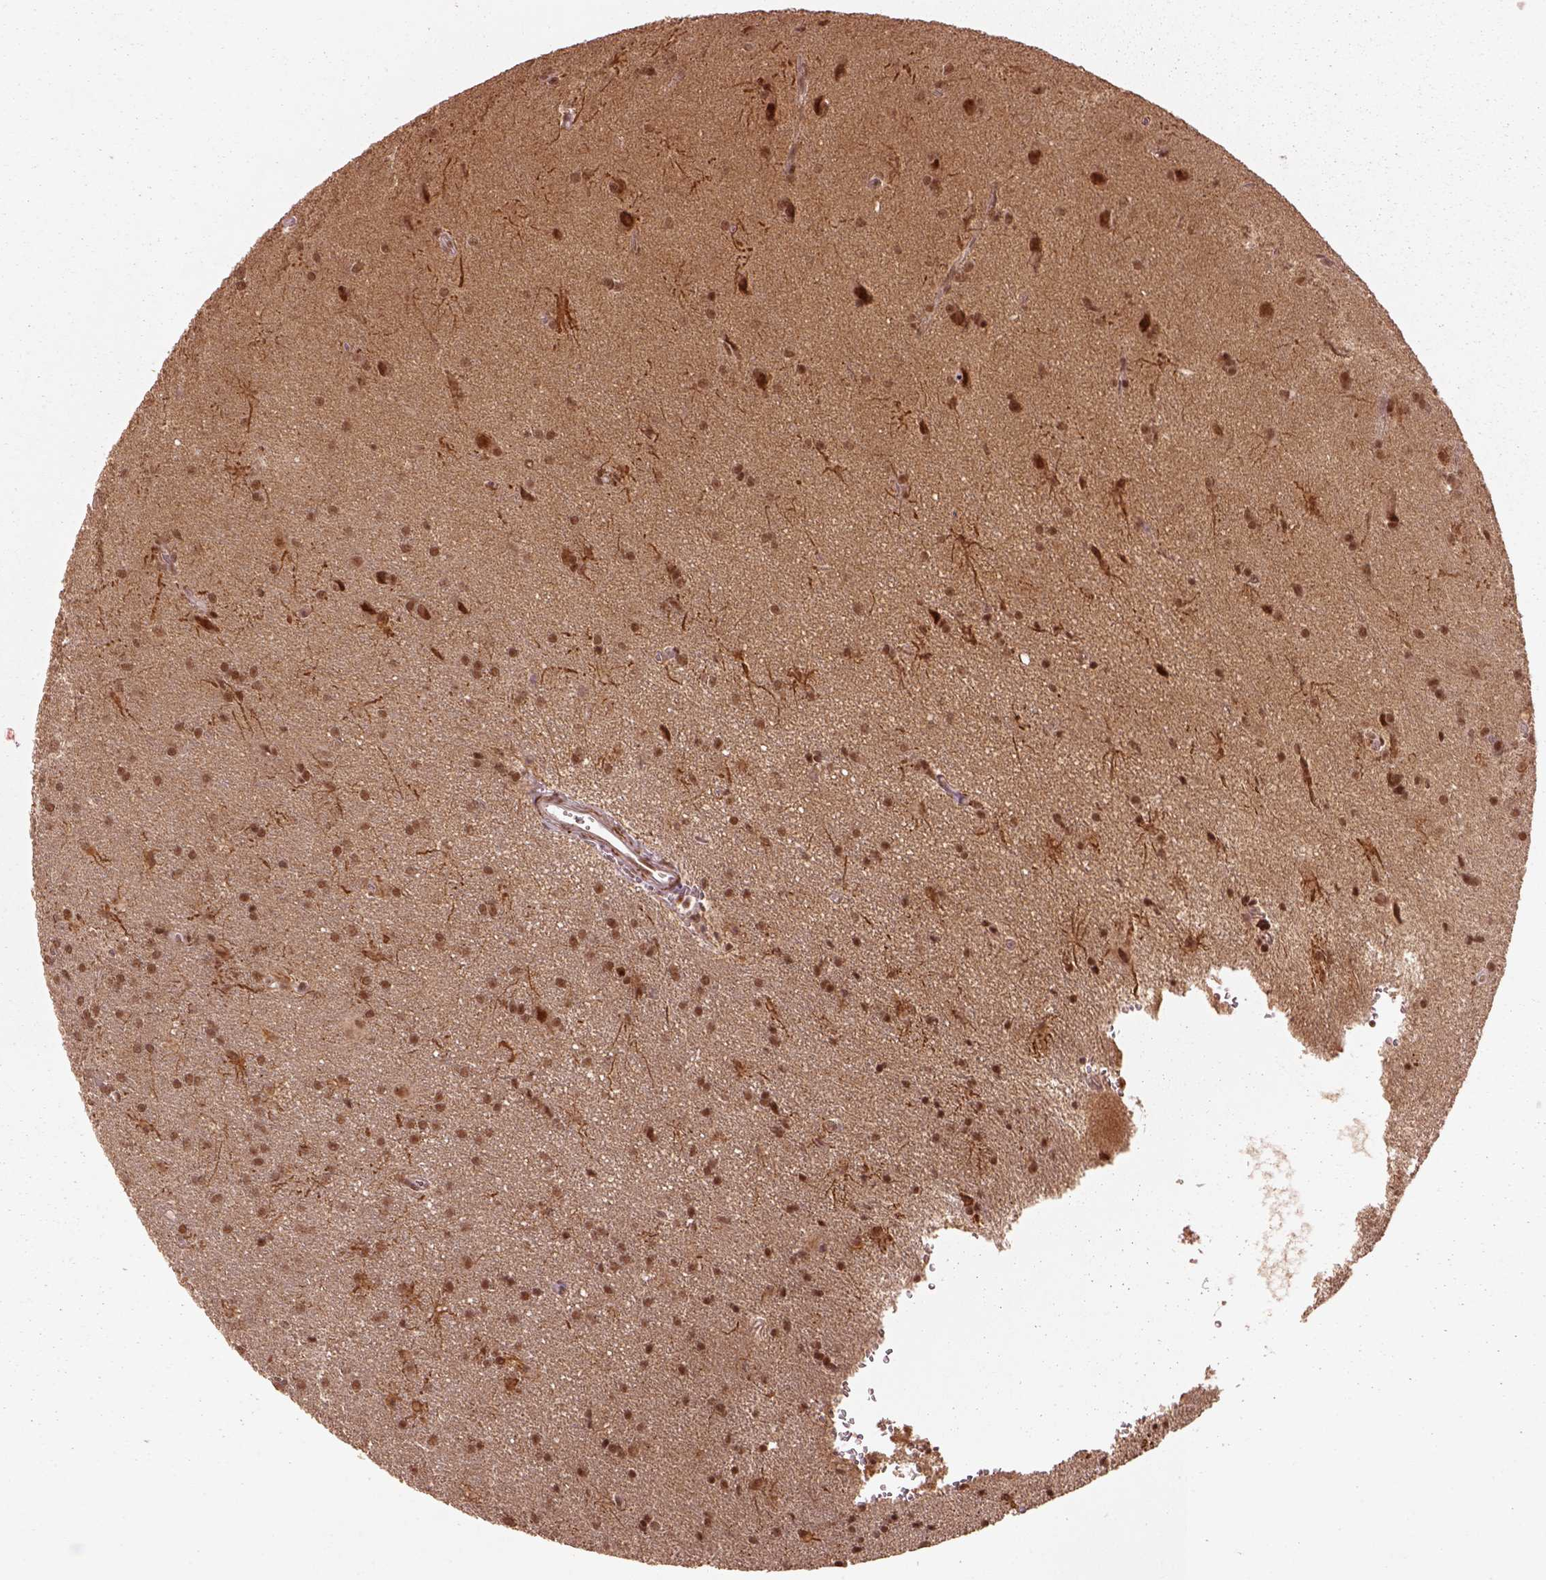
{"staining": {"intensity": "moderate", "quantity": ">75%", "location": "nuclear"}, "tissue": "glioma", "cell_type": "Tumor cells", "image_type": "cancer", "snomed": [{"axis": "morphology", "description": "Glioma, malignant, Low grade"}, {"axis": "topography", "description": "Brain"}], "caption": "Brown immunohistochemical staining in human glioma reveals moderate nuclear positivity in approximately >75% of tumor cells.", "gene": "BRD9", "patient": {"sex": "male", "age": 58}}